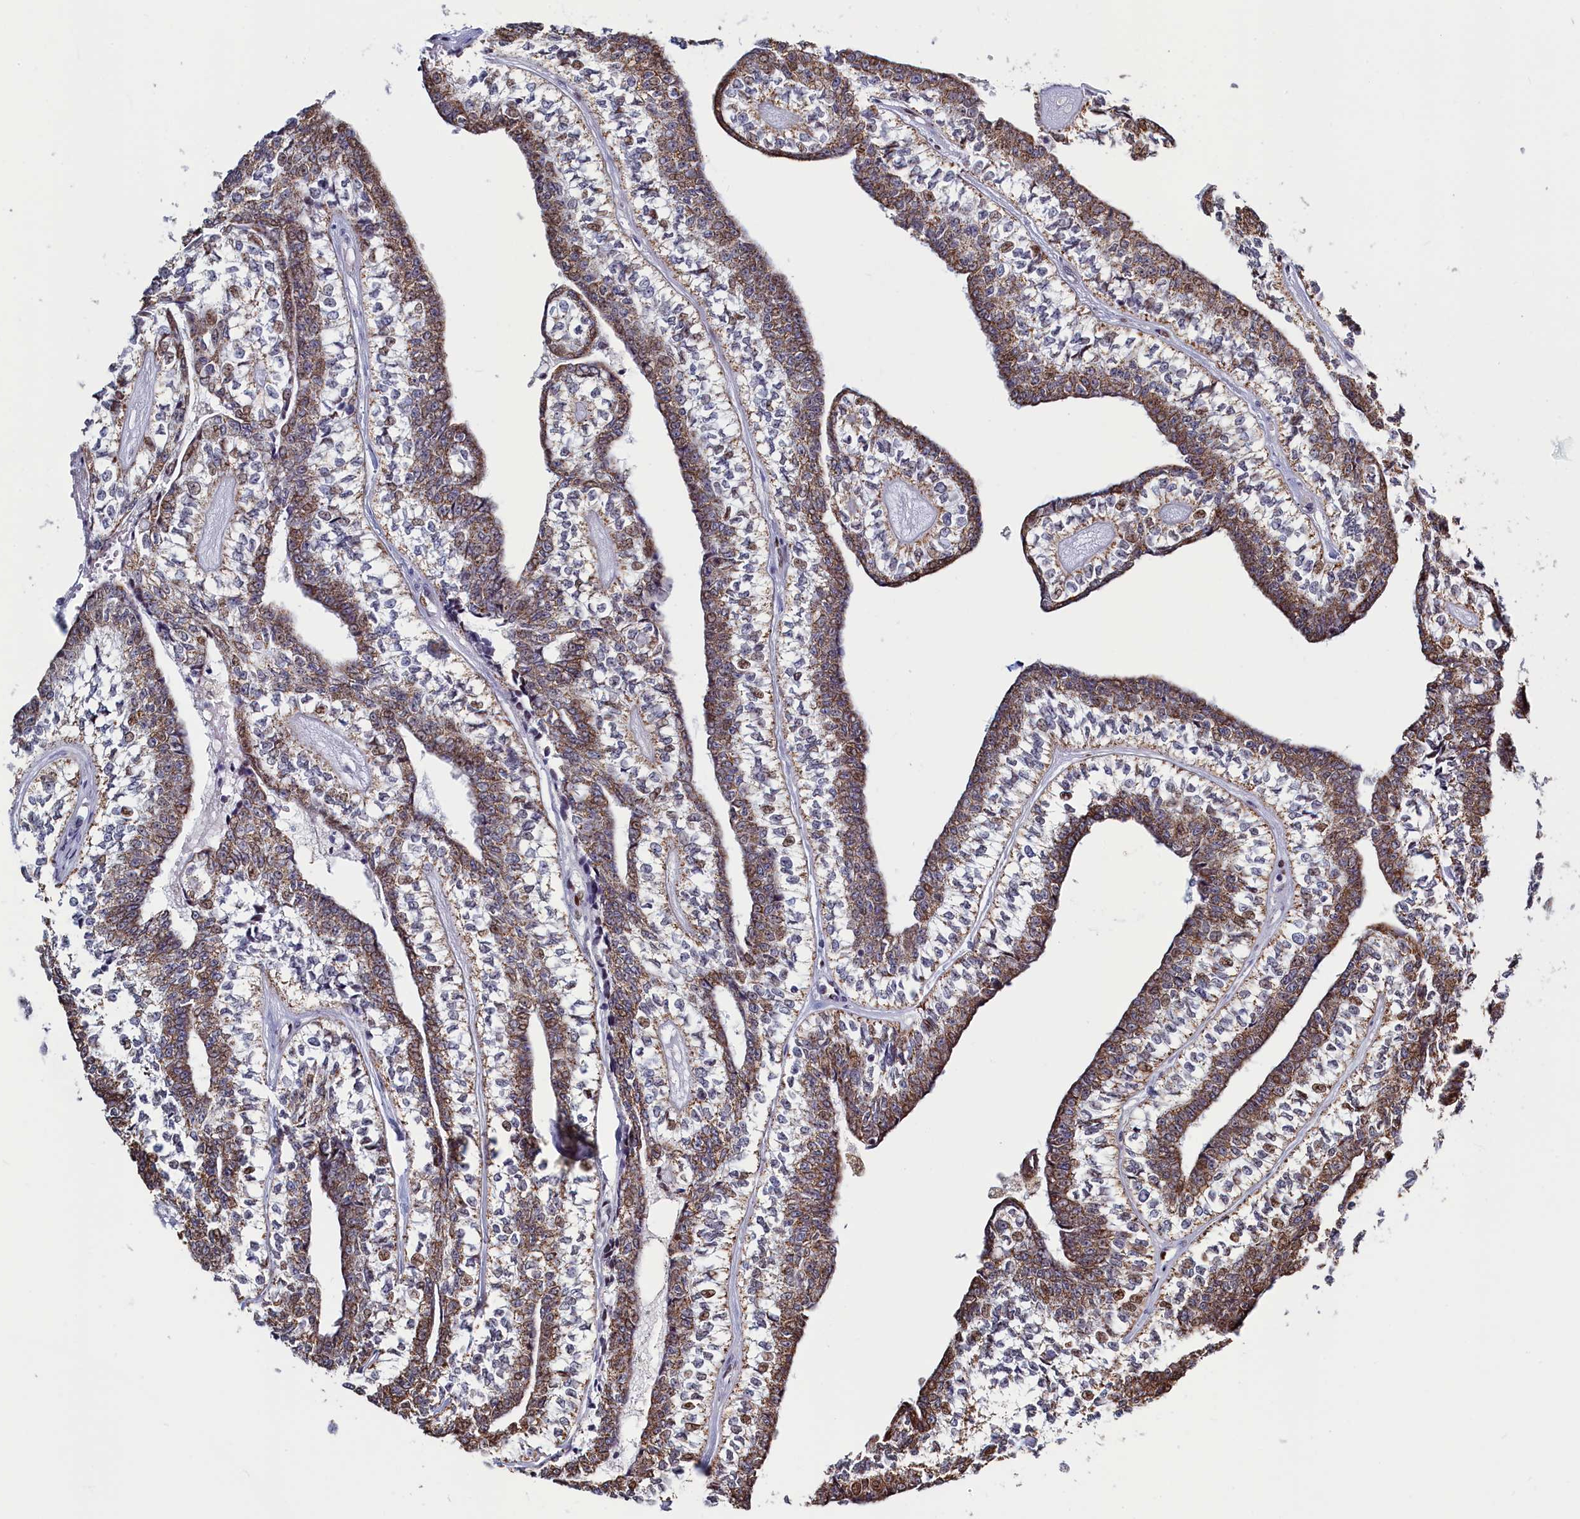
{"staining": {"intensity": "moderate", "quantity": ">75%", "location": "cytoplasmic/membranous"}, "tissue": "head and neck cancer", "cell_type": "Tumor cells", "image_type": "cancer", "snomed": [{"axis": "morphology", "description": "Adenocarcinoma, NOS"}, {"axis": "topography", "description": "Head-Neck"}], "caption": "Protein staining of head and neck cancer (adenocarcinoma) tissue shows moderate cytoplasmic/membranous expression in about >75% of tumor cells. Nuclei are stained in blue.", "gene": "HDGFL3", "patient": {"sex": "female", "age": 73}}